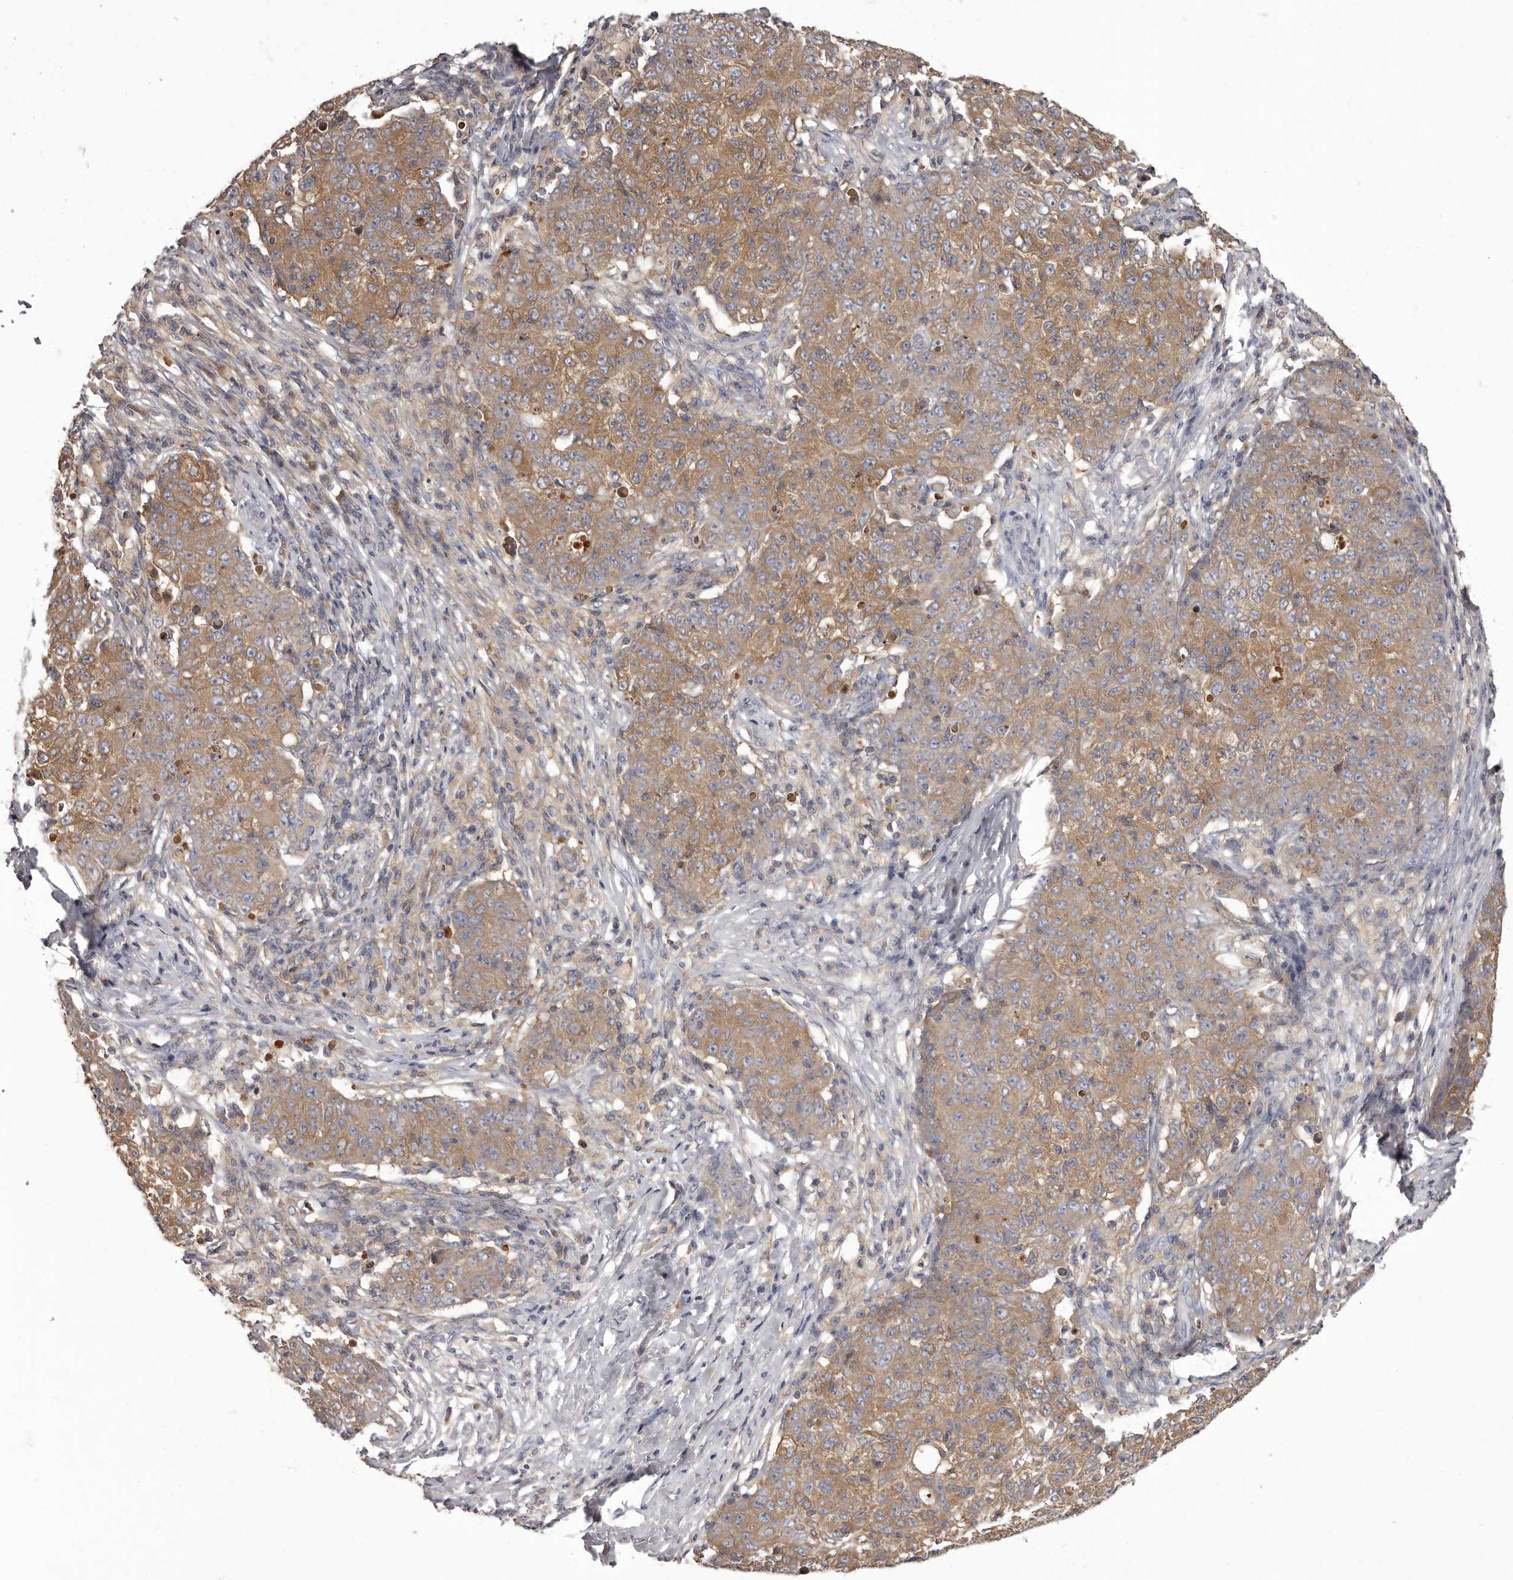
{"staining": {"intensity": "moderate", "quantity": ">75%", "location": "cytoplasmic/membranous"}, "tissue": "ovarian cancer", "cell_type": "Tumor cells", "image_type": "cancer", "snomed": [{"axis": "morphology", "description": "Carcinoma, endometroid"}, {"axis": "topography", "description": "Ovary"}], "caption": "A high-resolution photomicrograph shows immunohistochemistry staining of ovarian cancer (endometroid carcinoma), which shows moderate cytoplasmic/membranous positivity in about >75% of tumor cells.", "gene": "APEH", "patient": {"sex": "female", "age": 42}}